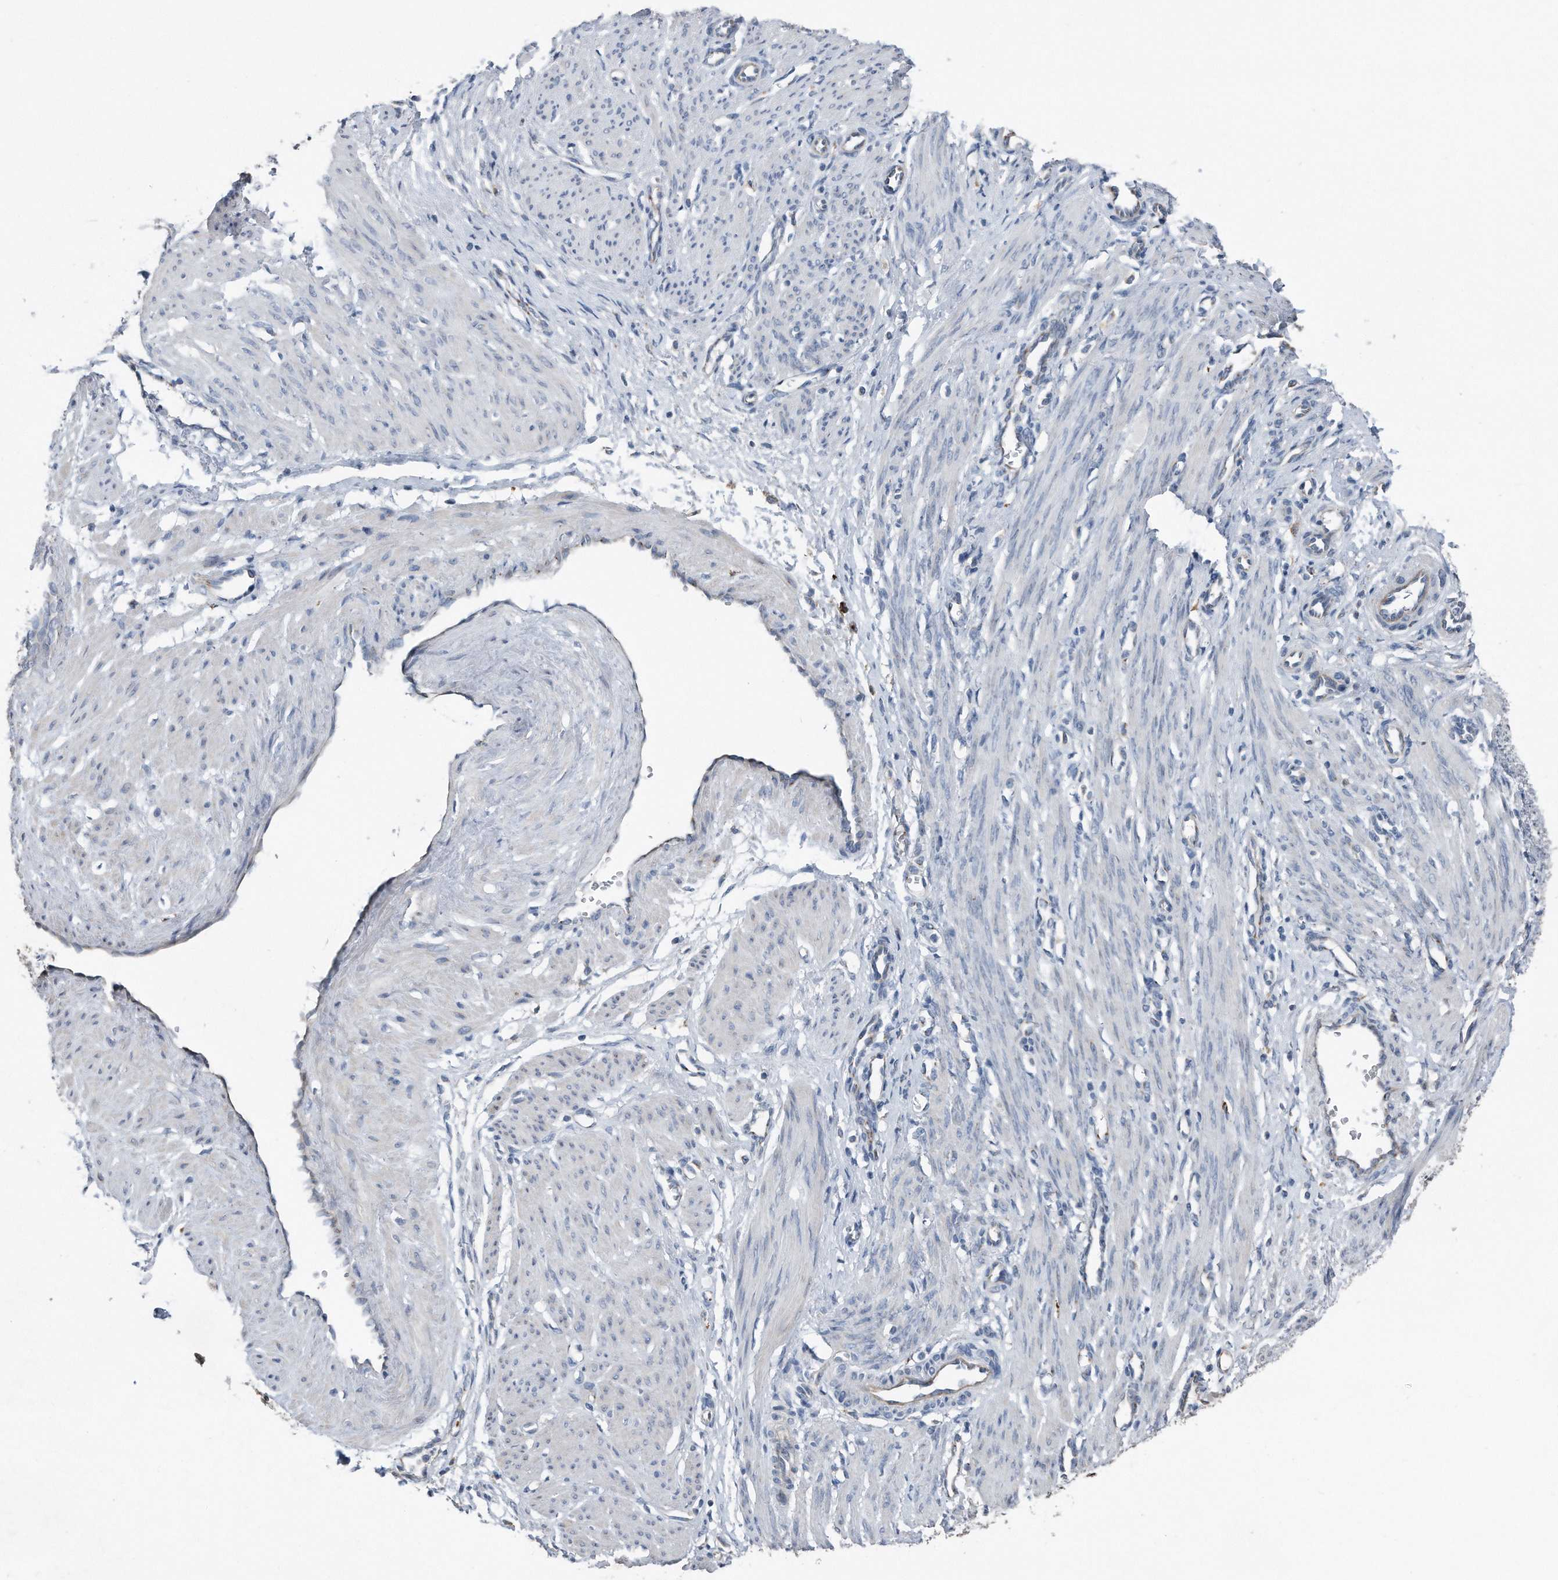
{"staining": {"intensity": "negative", "quantity": "none", "location": "none"}, "tissue": "smooth muscle", "cell_type": "Smooth muscle cells", "image_type": "normal", "snomed": [{"axis": "morphology", "description": "Normal tissue, NOS"}, {"axis": "topography", "description": "Endometrium"}], "caption": "Immunohistochemistry histopathology image of benign smooth muscle: smooth muscle stained with DAB (3,3'-diaminobenzidine) exhibits no significant protein expression in smooth muscle cells.", "gene": "ZNF772", "patient": {"sex": "female", "age": 33}}